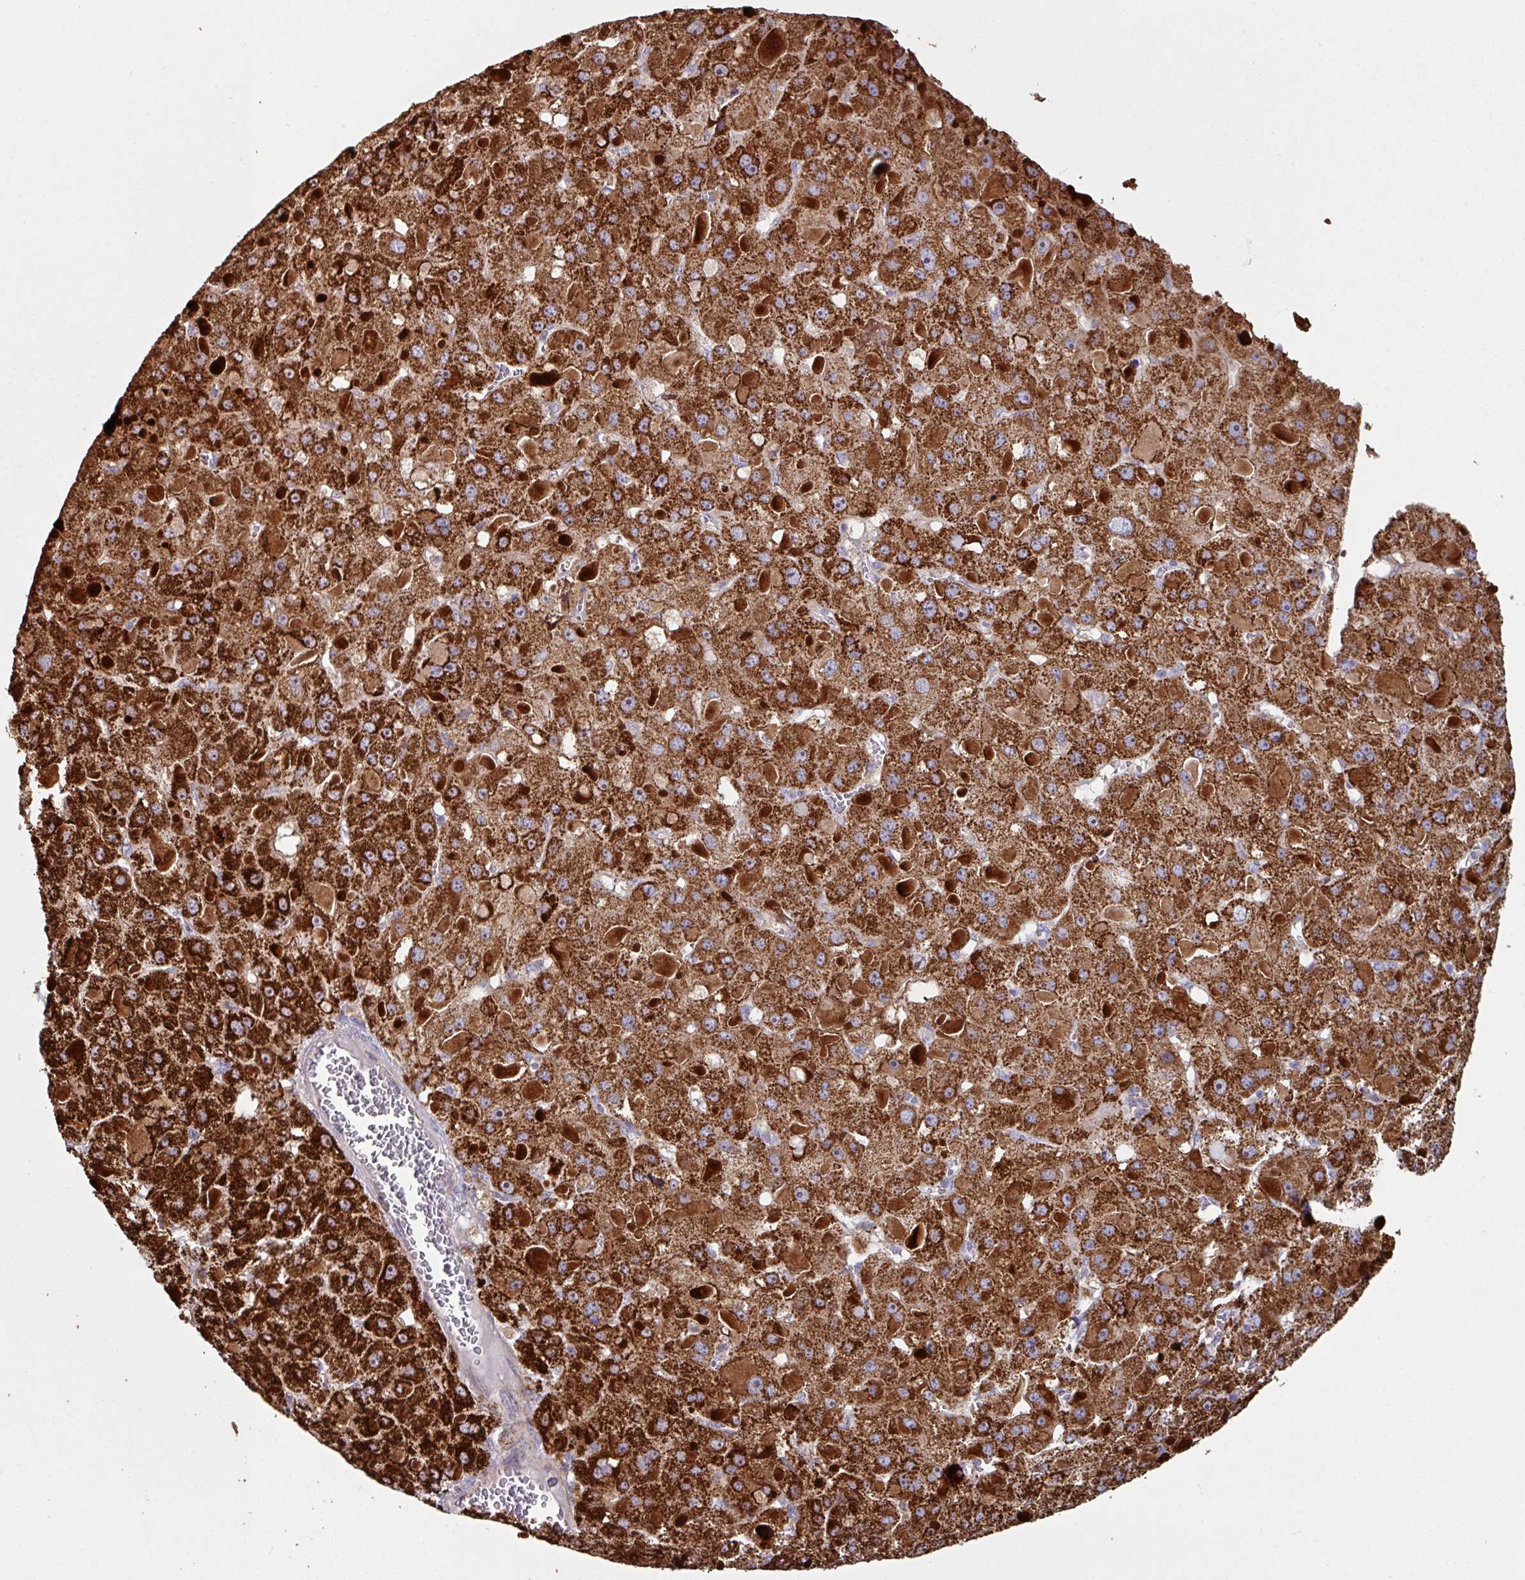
{"staining": {"intensity": "strong", "quantity": ">75%", "location": "cytoplasmic/membranous"}, "tissue": "liver cancer", "cell_type": "Tumor cells", "image_type": "cancer", "snomed": [{"axis": "morphology", "description": "Carcinoma, Hepatocellular, NOS"}, {"axis": "topography", "description": "Liver"}], "caption": "Hepatocellular carcinoma (liver) tissue exhibits strong cytoplasmic/membranous expression in approximately >75% of tumor cells, visualized by immunohistochemistry.", "gene": "OR2D3", "patient": {"sex": "female", "age": 73}}